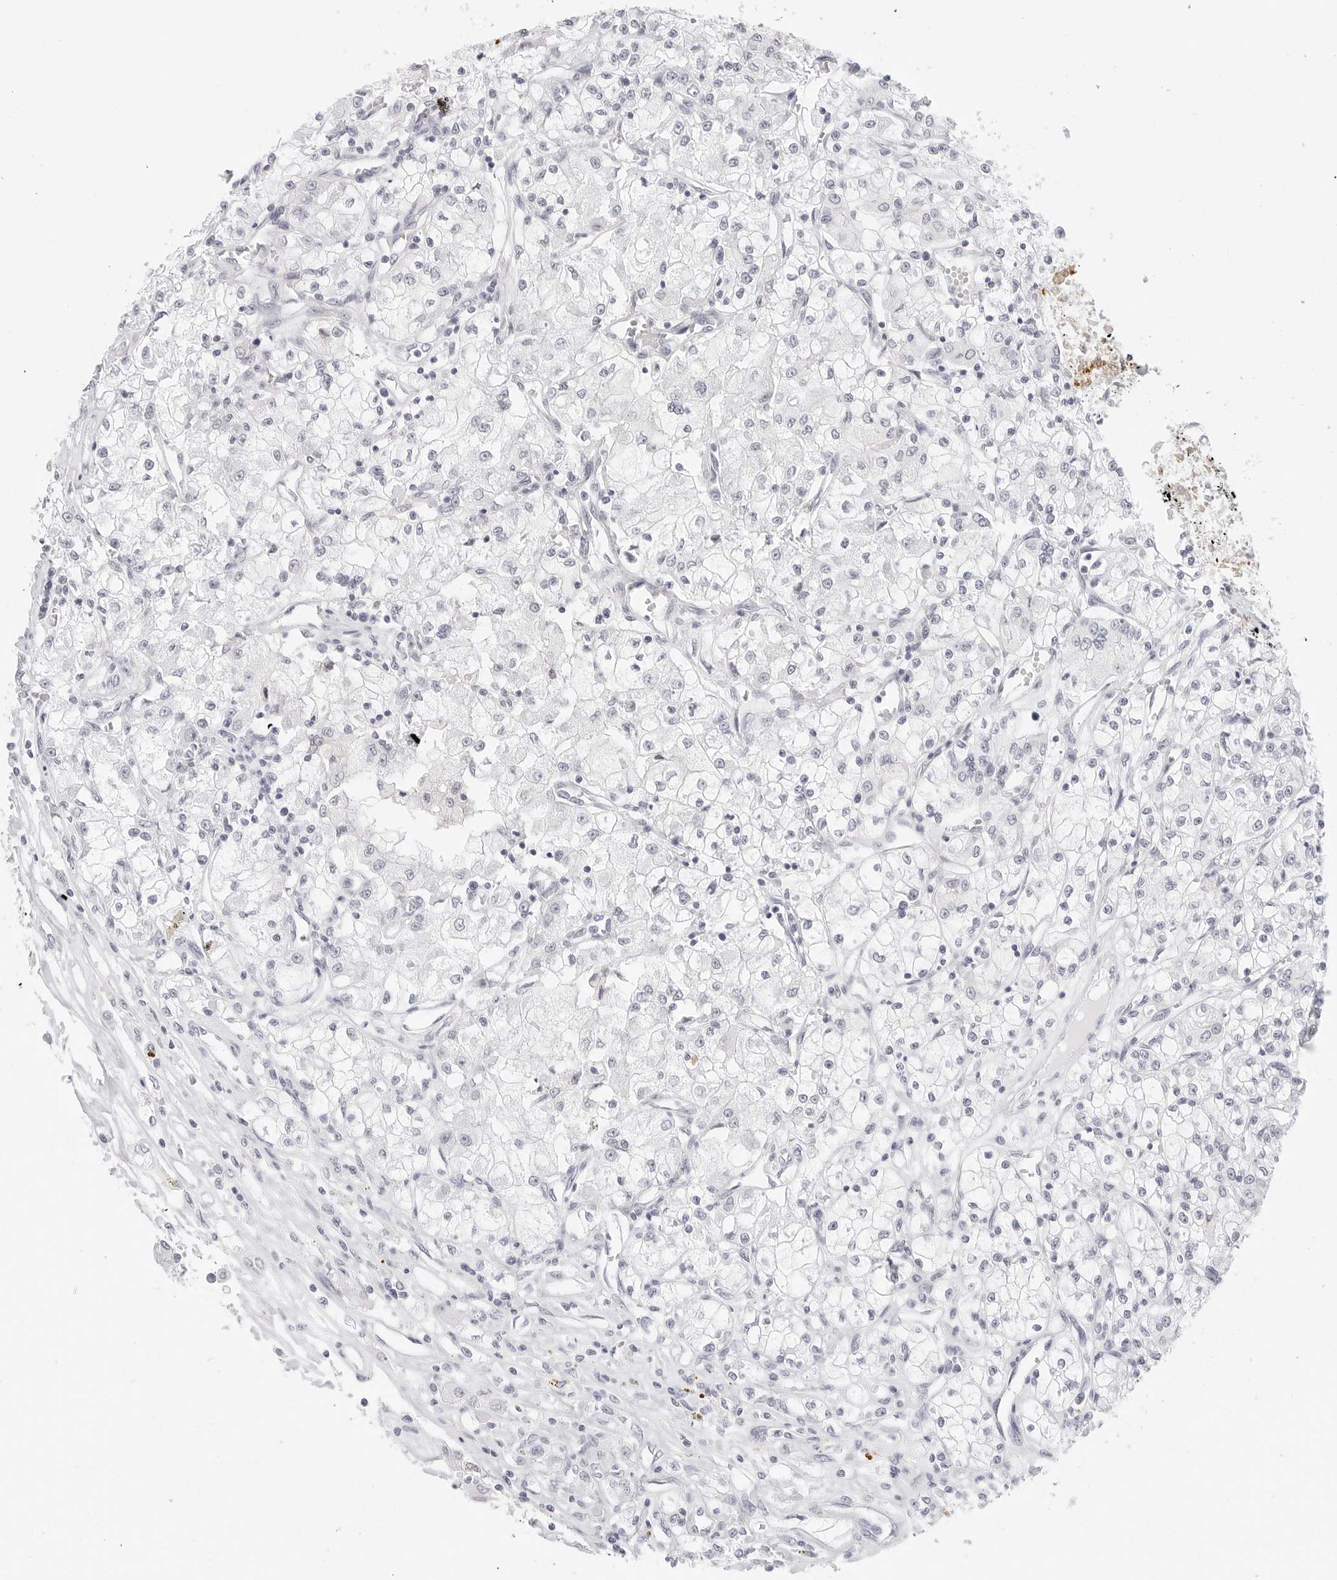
{"staining": {"intensity": "negative", "quantity": "none", "location": "none"}, "tissue": "renal cancer", "cell_type": "Tumor cells", "image_type": "cancer", "snomed": [{"axis": "morphology", "description": "Adenocarcinoma, NOS"}, {"axis": "topography", "description": "Kidney"}], "caption": "DAB (3,3'-diaminobenzidine) immunohistochemical staining of human adenocarcinoma (renal) exhibits no significant staining in tumor cells.", "gene": "HMGCS2", "patient": {"sex": "female", "age": 59}}